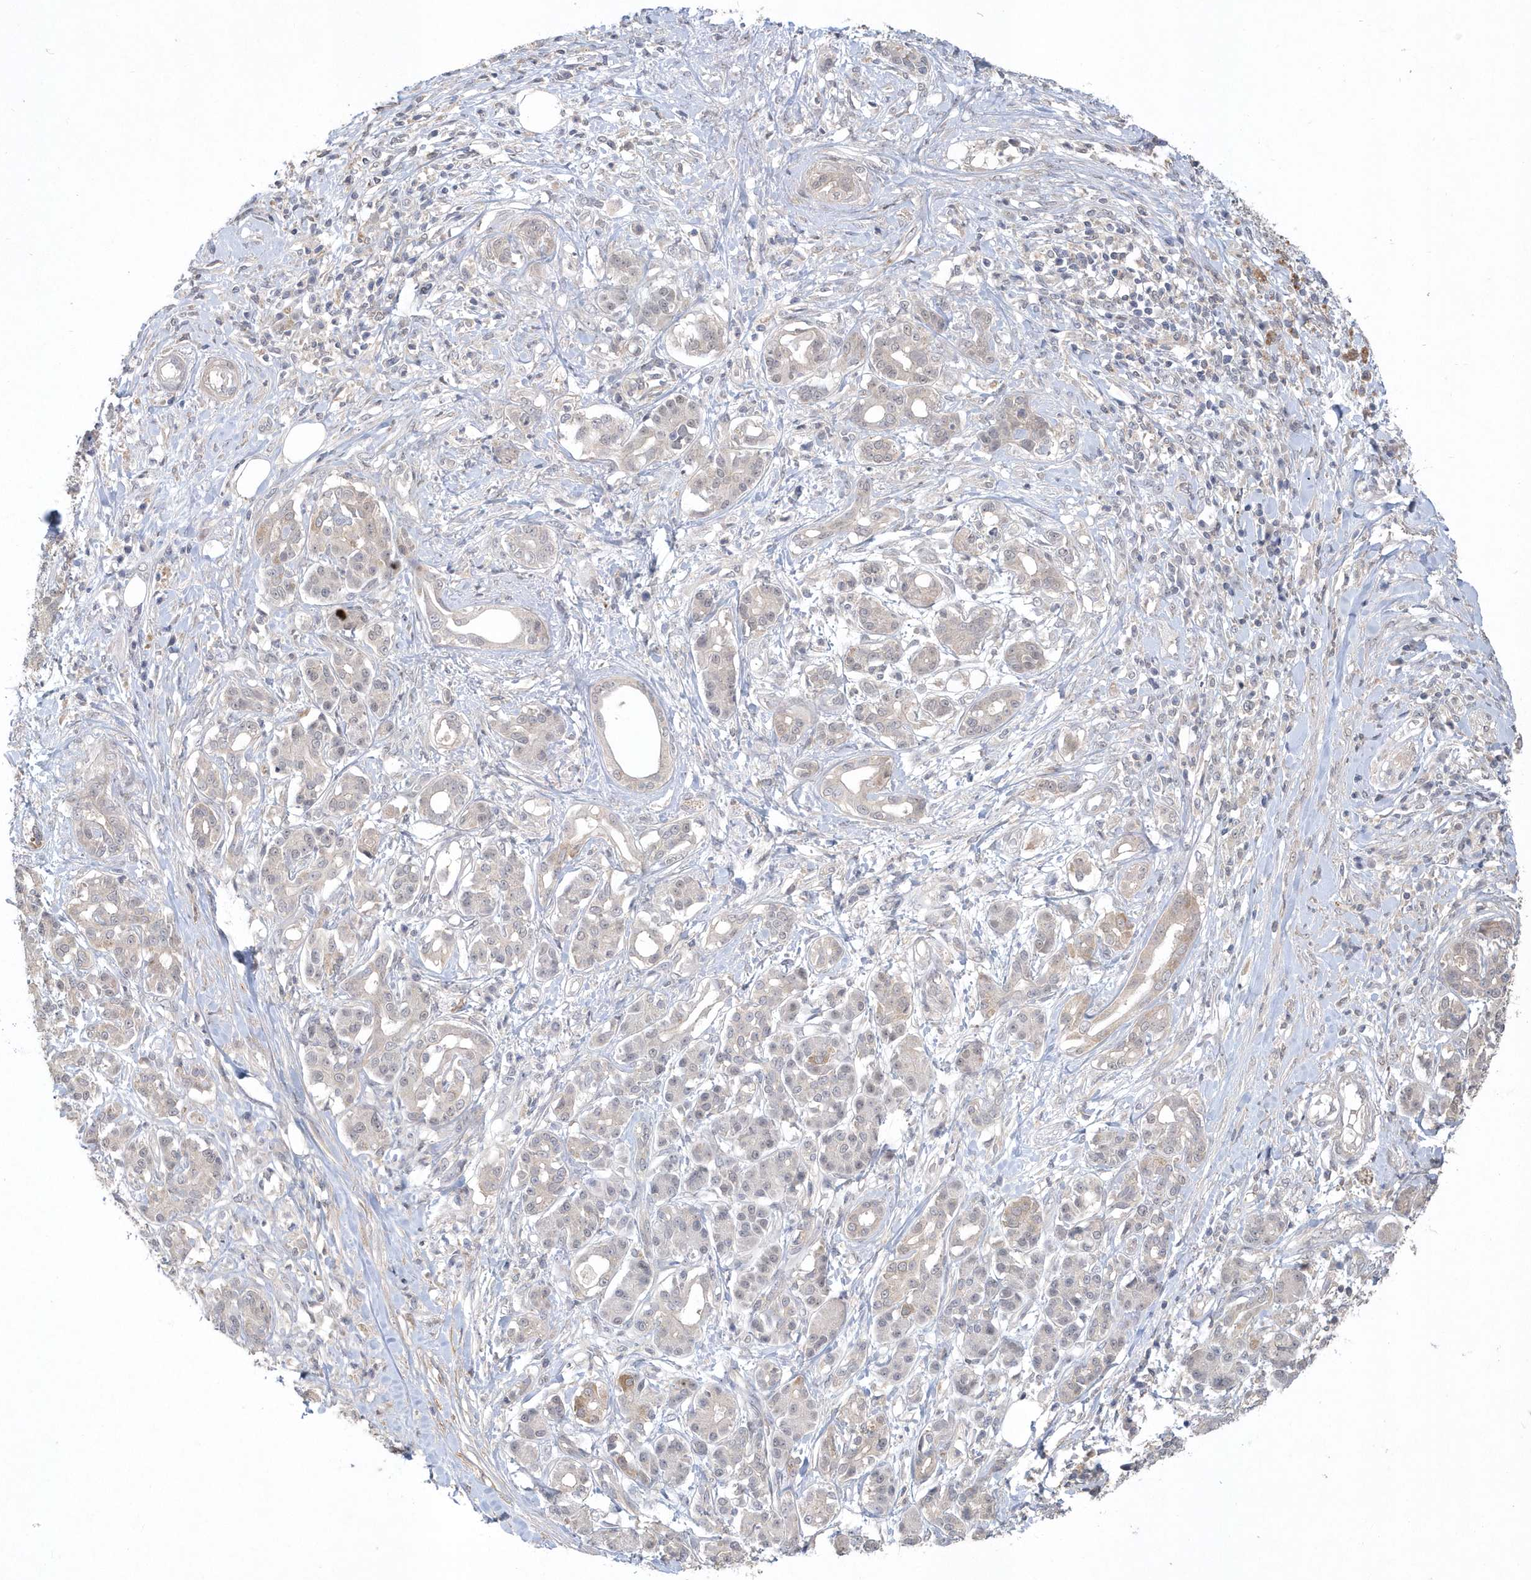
{"staining": {"intensity": "negative", "quantity": "none", "location": "none"}, "tissue": "pancreatic cancer", "cell_type": "Tumor cells", "image_type": "cancer", "snomed": [{"axis": "morphology", "description": "Adenocarcinoma, NOS"}, {"axis": "topography", "description": "Pancreas"}], "caption": "An IHC histopathology image of pancreatic adenocarcinoma is shown. There is no staining in tumor cells of pancreatic adenocarcinoma.", "gene": "TSPEAR", "patient": {"sex": "female", "age": 56}}